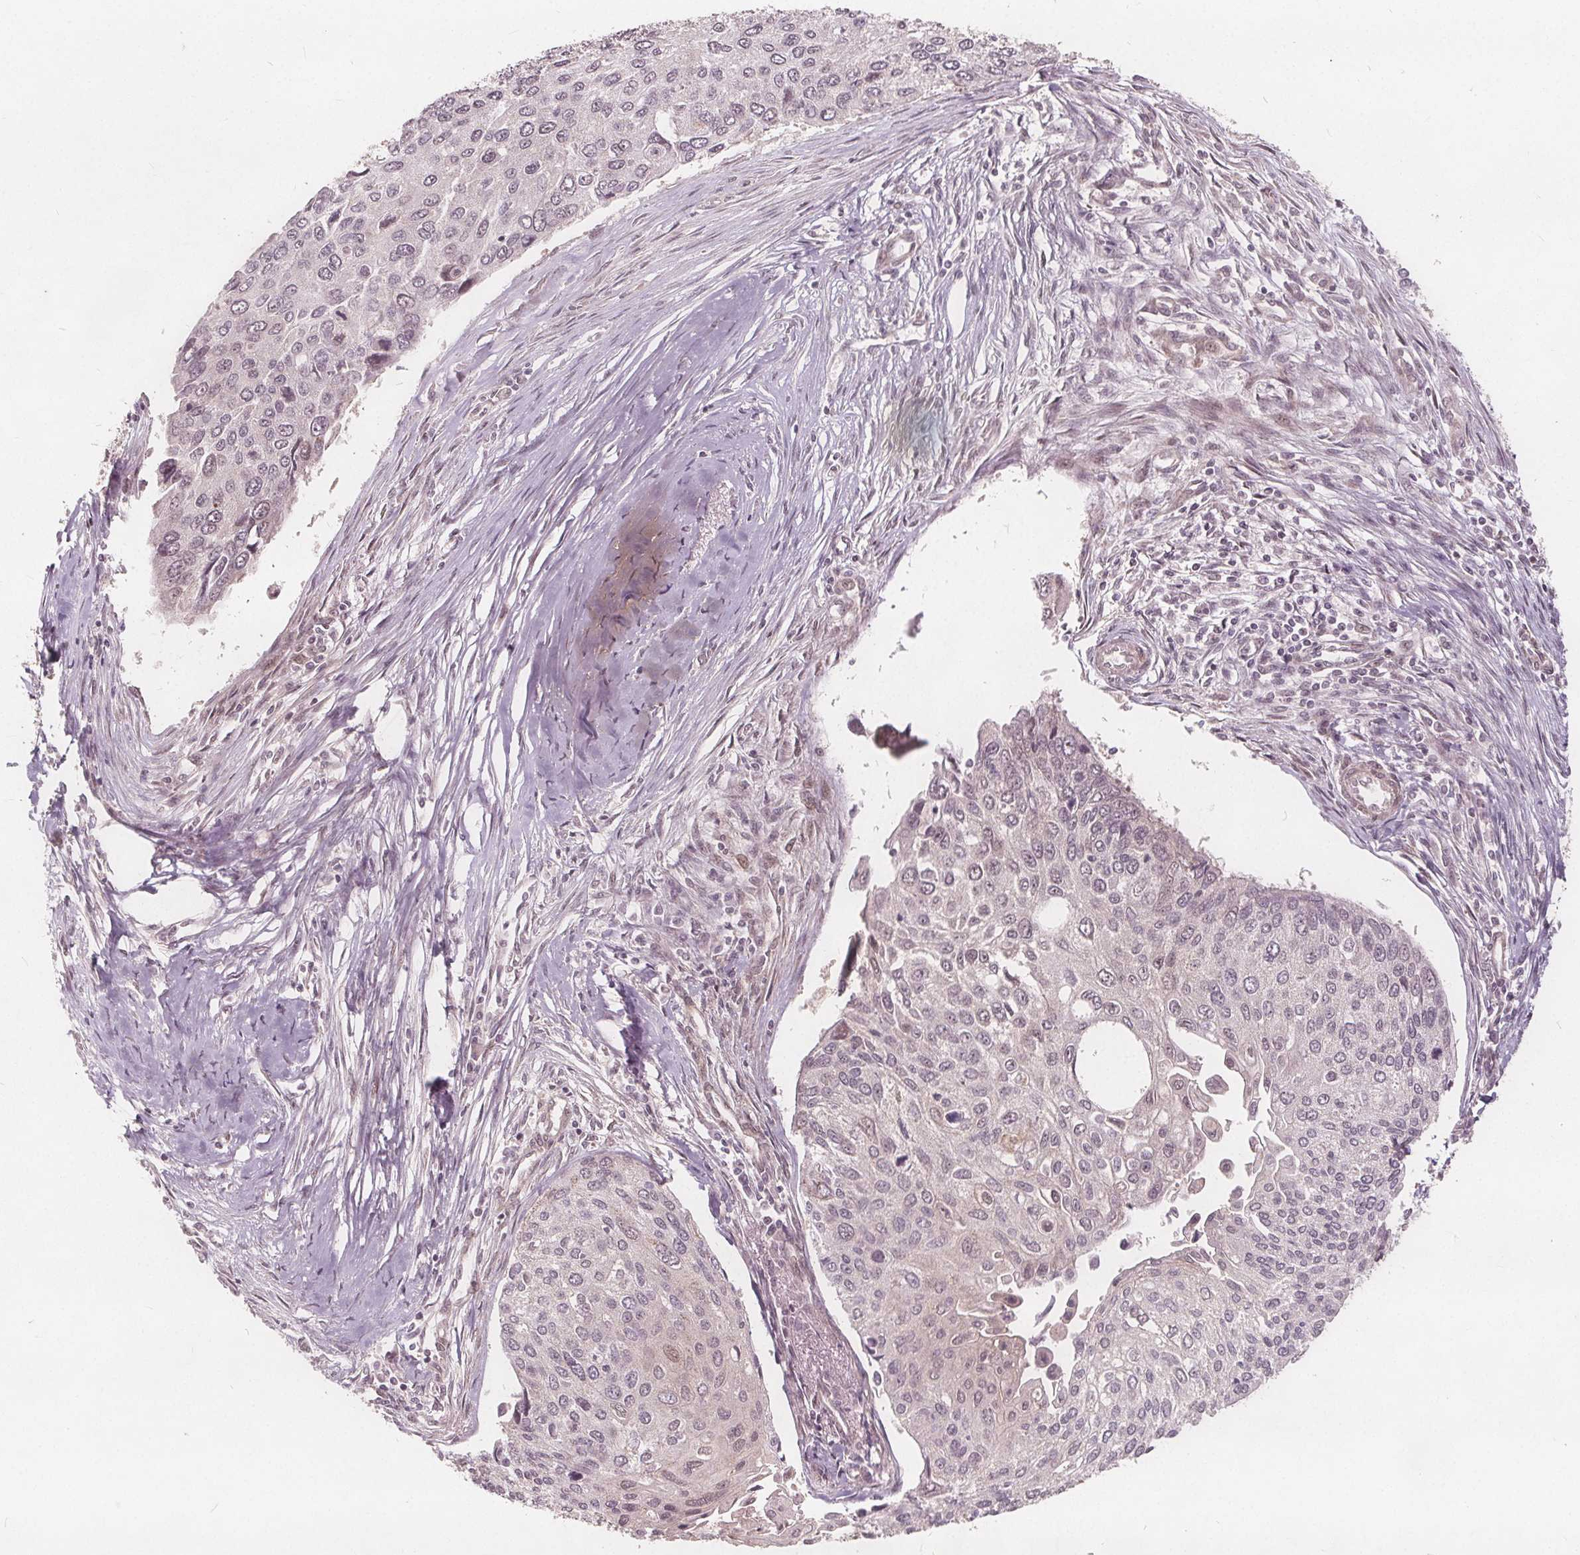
{"staining": {"intensity": "negative", "quantity": "none", "location": "none"}, "tissue": "lung cancer", "cell_type": "Tumor cells", "image_type": "cancer", "snomed": [{"axis": "morphology", "description": "Squamous cell carcinoma, NOS"}, {"axis": "morphology", "description": "Squamous cell carcinoma, metastatic, NOS"}, {"axis": "topography", "description": "Lung"}], "caption": "Lung cancer (metastatic squamous cell carcinoma) was stained to show a protein in brown. There is no significant positivity in tumor cells.", "gene": "PPP1CB", "patient": {"sex": "male", "age": 63}}